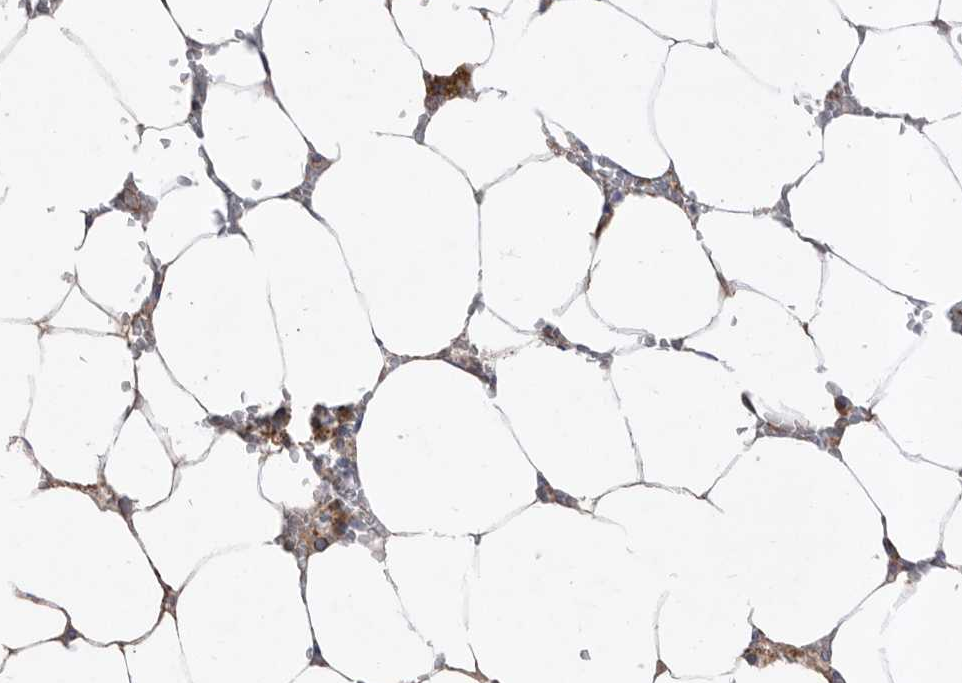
{"staining": {"intensity": "negative", "quantity": "none", "location": "none"}, "tissue": "bone marrow", "cell_type": "Hematopoietic cells", "image_type": "normal", "snomed": [{"axis": "morphology", "description": "Normal tissue, NOS"}, {"axis": "topography", "description": "Bone marrow"}], "caption": "A high-resolution micrograph shows immunohistochemistry (IHC) staining of benign bone marrow, which displays no significant positivity in hematopoietic cells. (DAB (3,3'-diaminobenzidine) immunohistochemistry visualized using brightfield microscopy, high magnification).", "gene": "ATP13A3", "patient": {"sex": "male", "age": 70}}